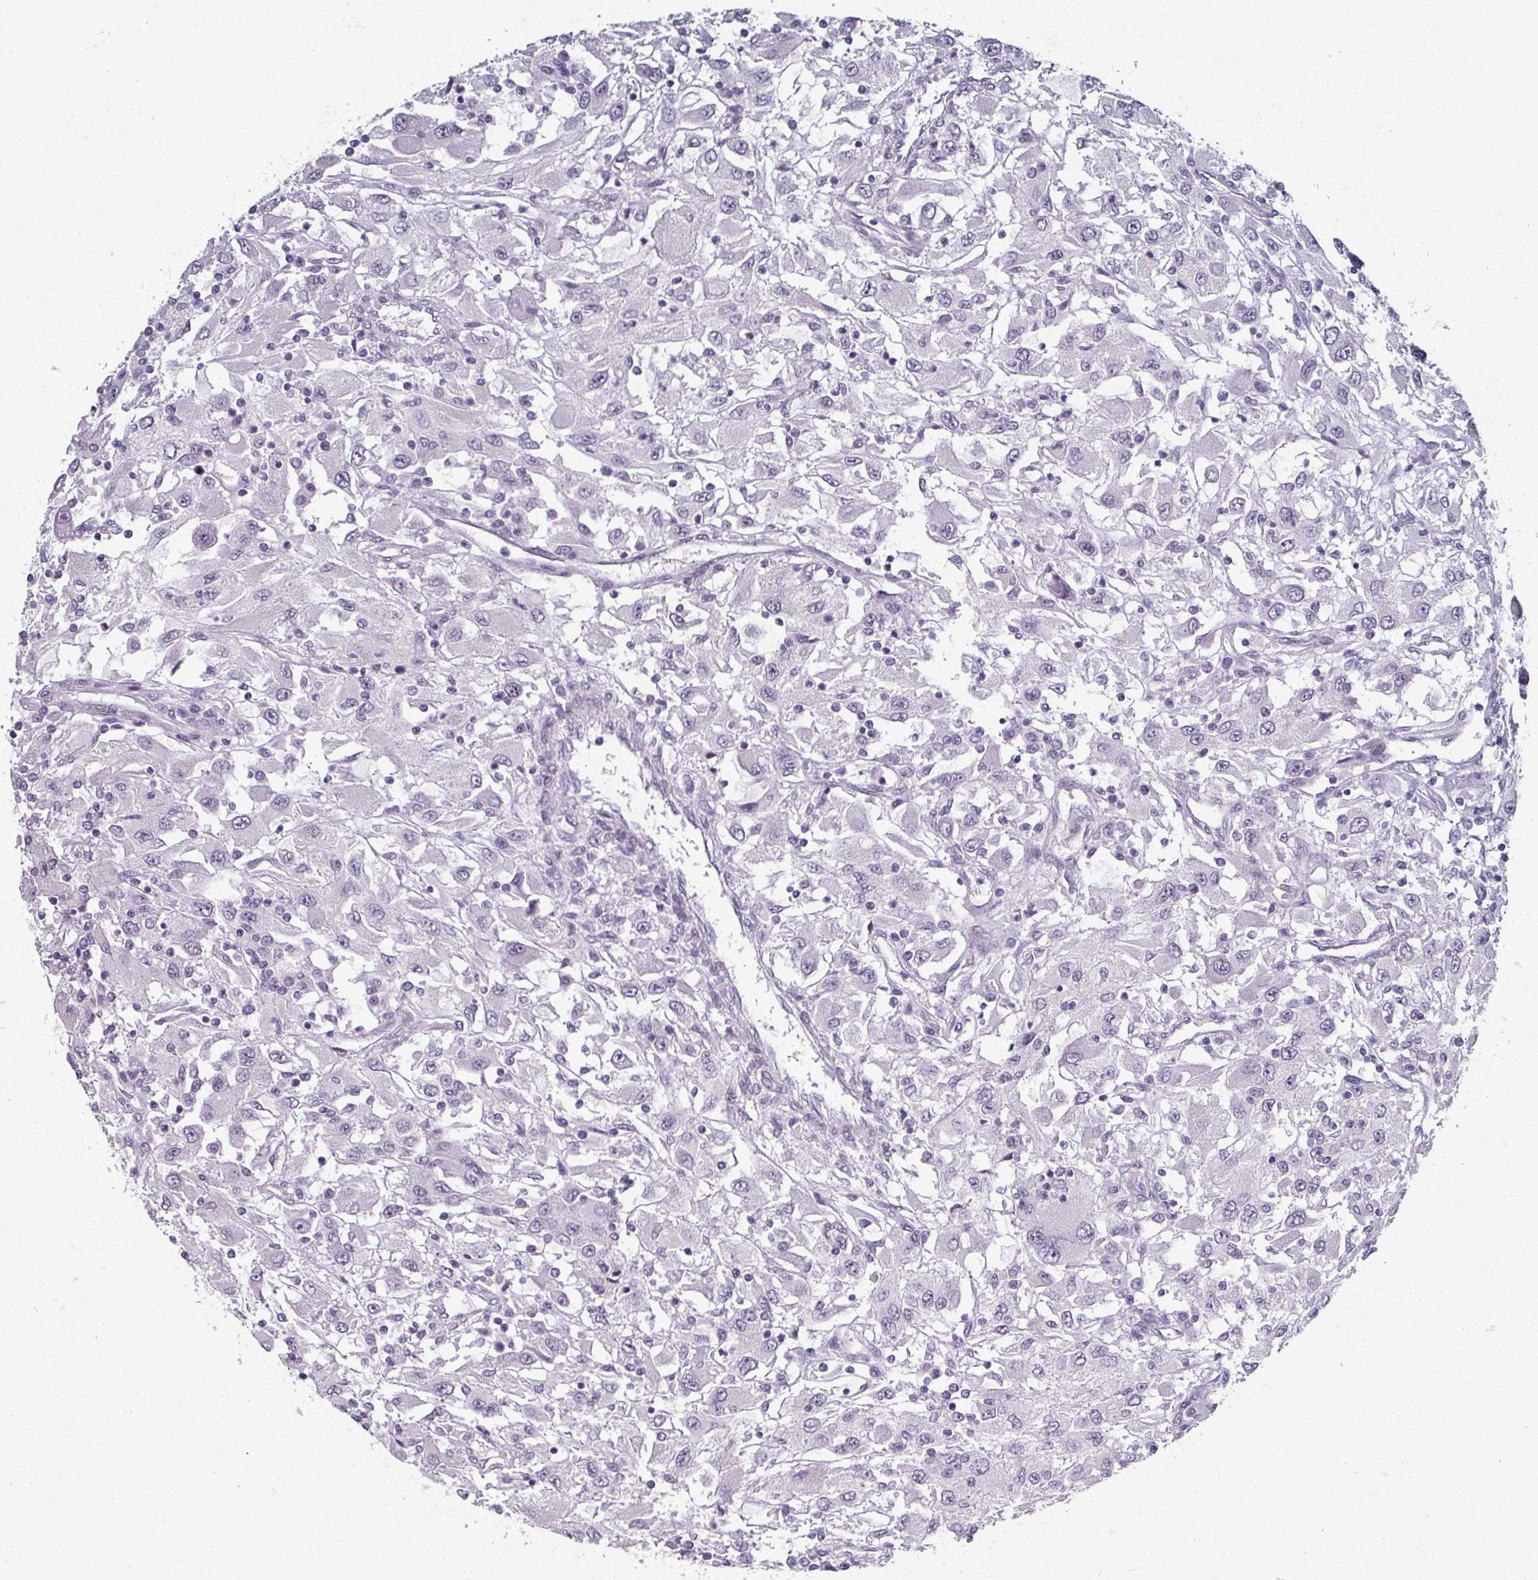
{"staining": {"intensity": "negative", "quantity": "none", "location": "none"}, "tissue": "renal cancer", "cell_type": "Tumor cells", "image_type": "cancer", "snomed": [{"axis": "morphology", "description": "Adenocarcinoma, NOS"}, {"axis": "topography", "description": "Kidney"}], "caption": "DAB (3,3'-diaminobenzidine) immunohistochemical staining of renal adenocarcinoma exhibits no significant staining in tumor cells.", "gene": "RIPOR3", "patient": {"sex": "female", "age": 67}}